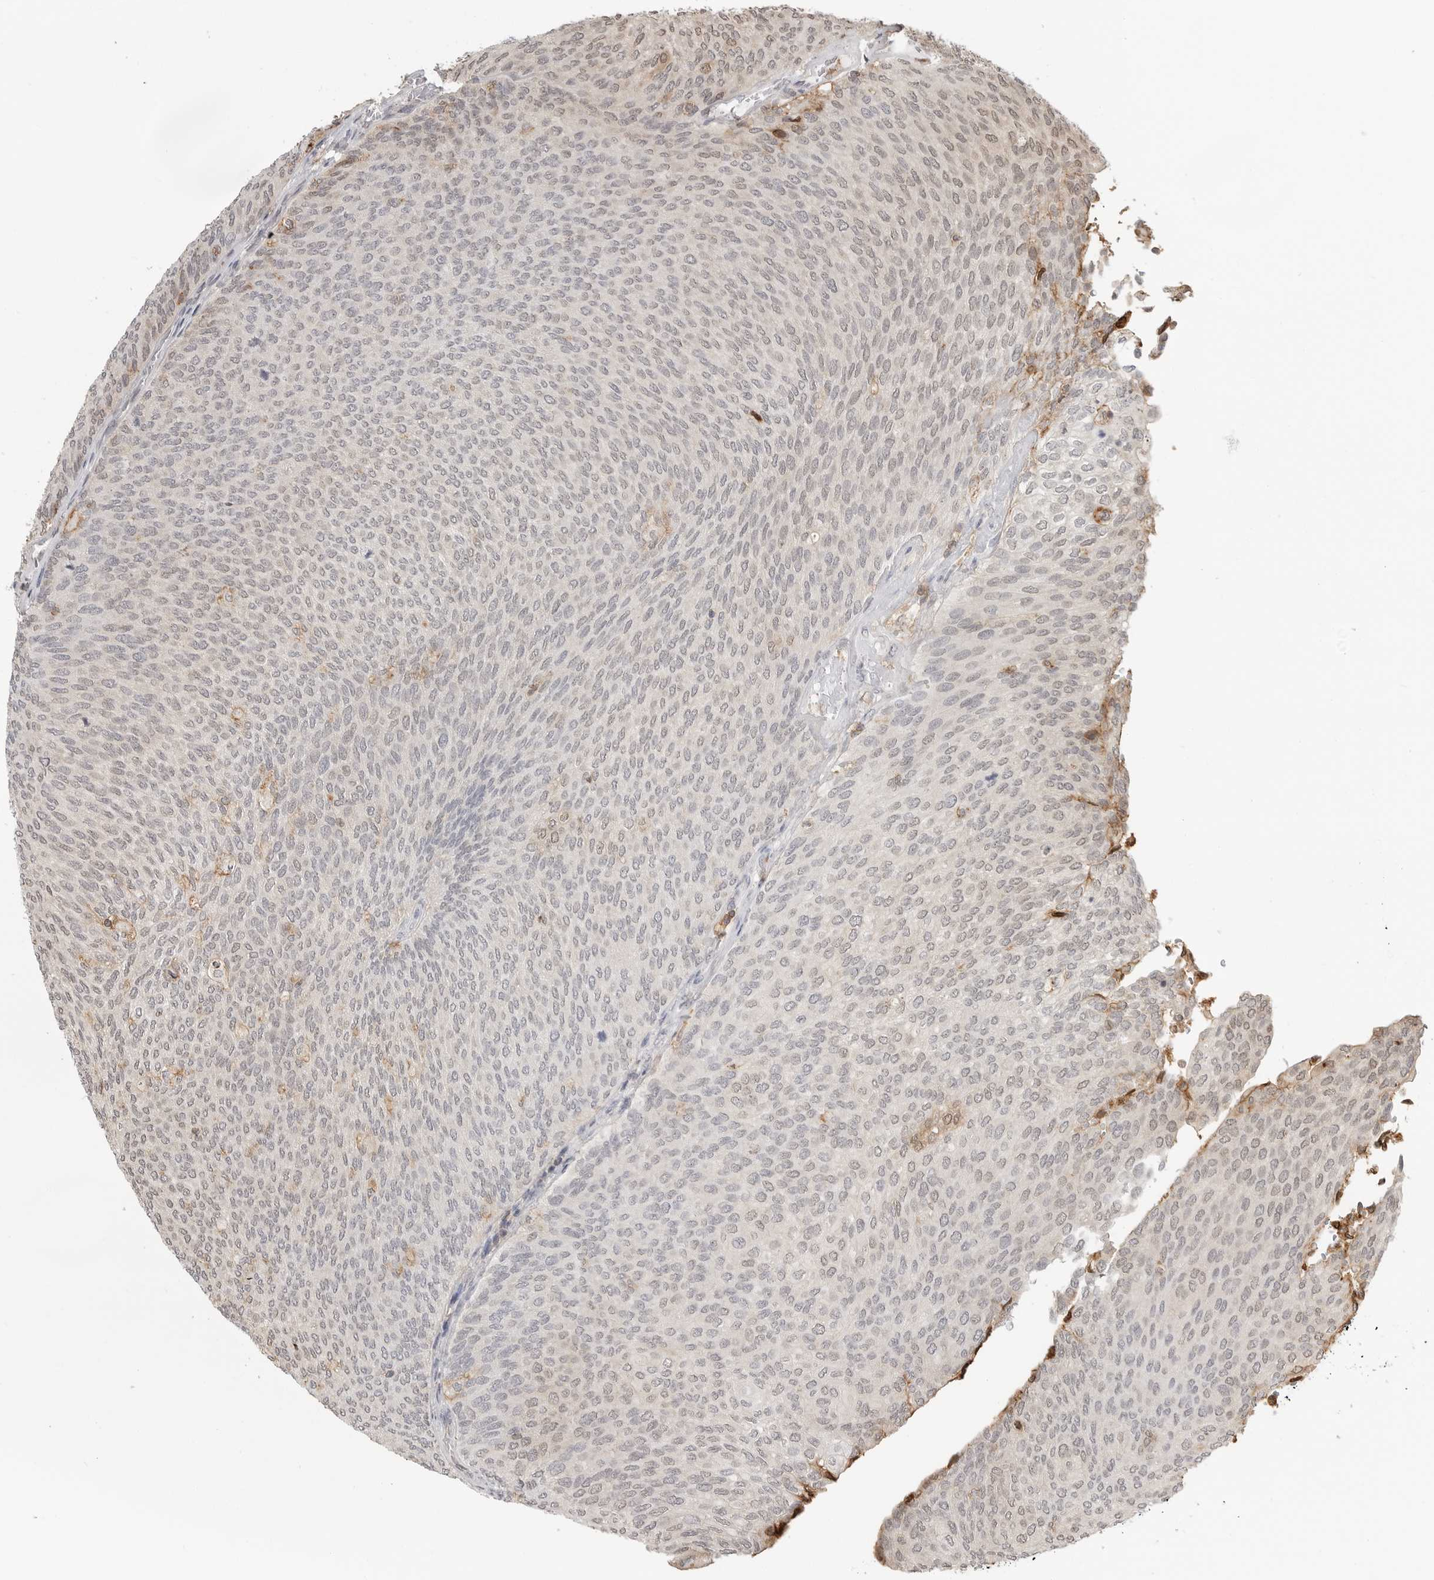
{"staining": {"intensity": "weak", "quantity": "25%-75%", "location": "cytoplasmic/membranous,nuclear"}, "tissue": "urothelial cancer", "cell_type": "Tumor cells", "image_type": "cancer", "snomed": [{"axis": "morphology", "description": "Urothelial carcinoma, Low grade"}, {"axis": "topography", "description": "Urinary bladder"}], "caption": "Tumor cells reveal weak cytoplasmic/membranous and nuclear expression in about 25%-75% of cells in low-grade urothelial carcinoma.", "gene": "ANXA11", "patient": {"sex": "female", "age": 79}}